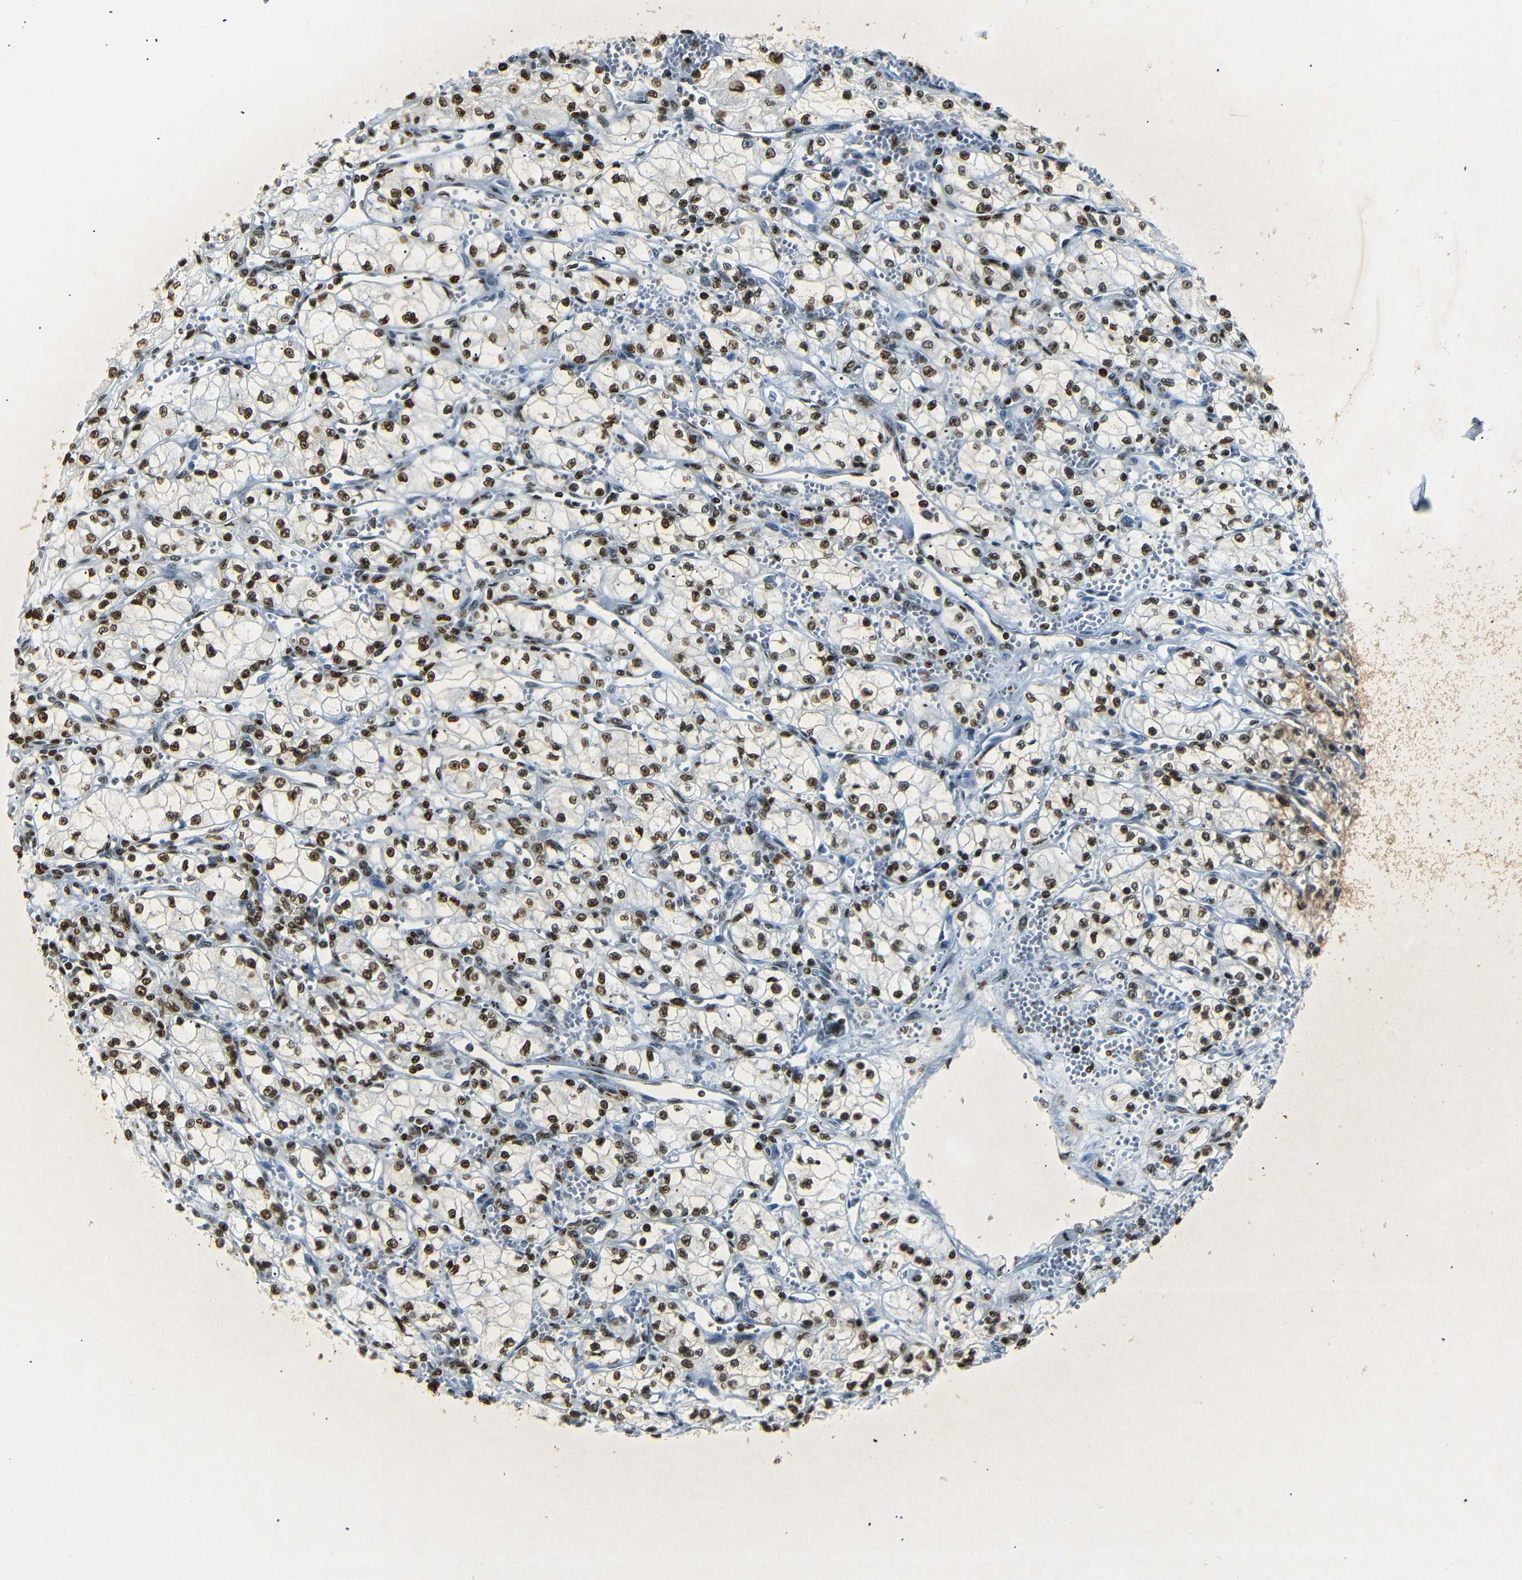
{"staining": {"intensity": "strong", "quantity": ">75%", "location": "nuclear"}, "tissue": "renal cancer", "cell_type": "Tumor cells", "image_type": "cancer", "snomed": [{"axis": "morphology", "description": "Normal tissue, NOS"}, {"axis": "morphology", "description": "Adenocarcinoma, NOS"}, {"axis": "topography", "description": "Kidney"}], "caption": "Adenocarcinoma (renal) stained with a protein marker reveals strong staining in tumor cells.", "gene": "HMGN1", "patient": {"sex": "male", "age": 59}}